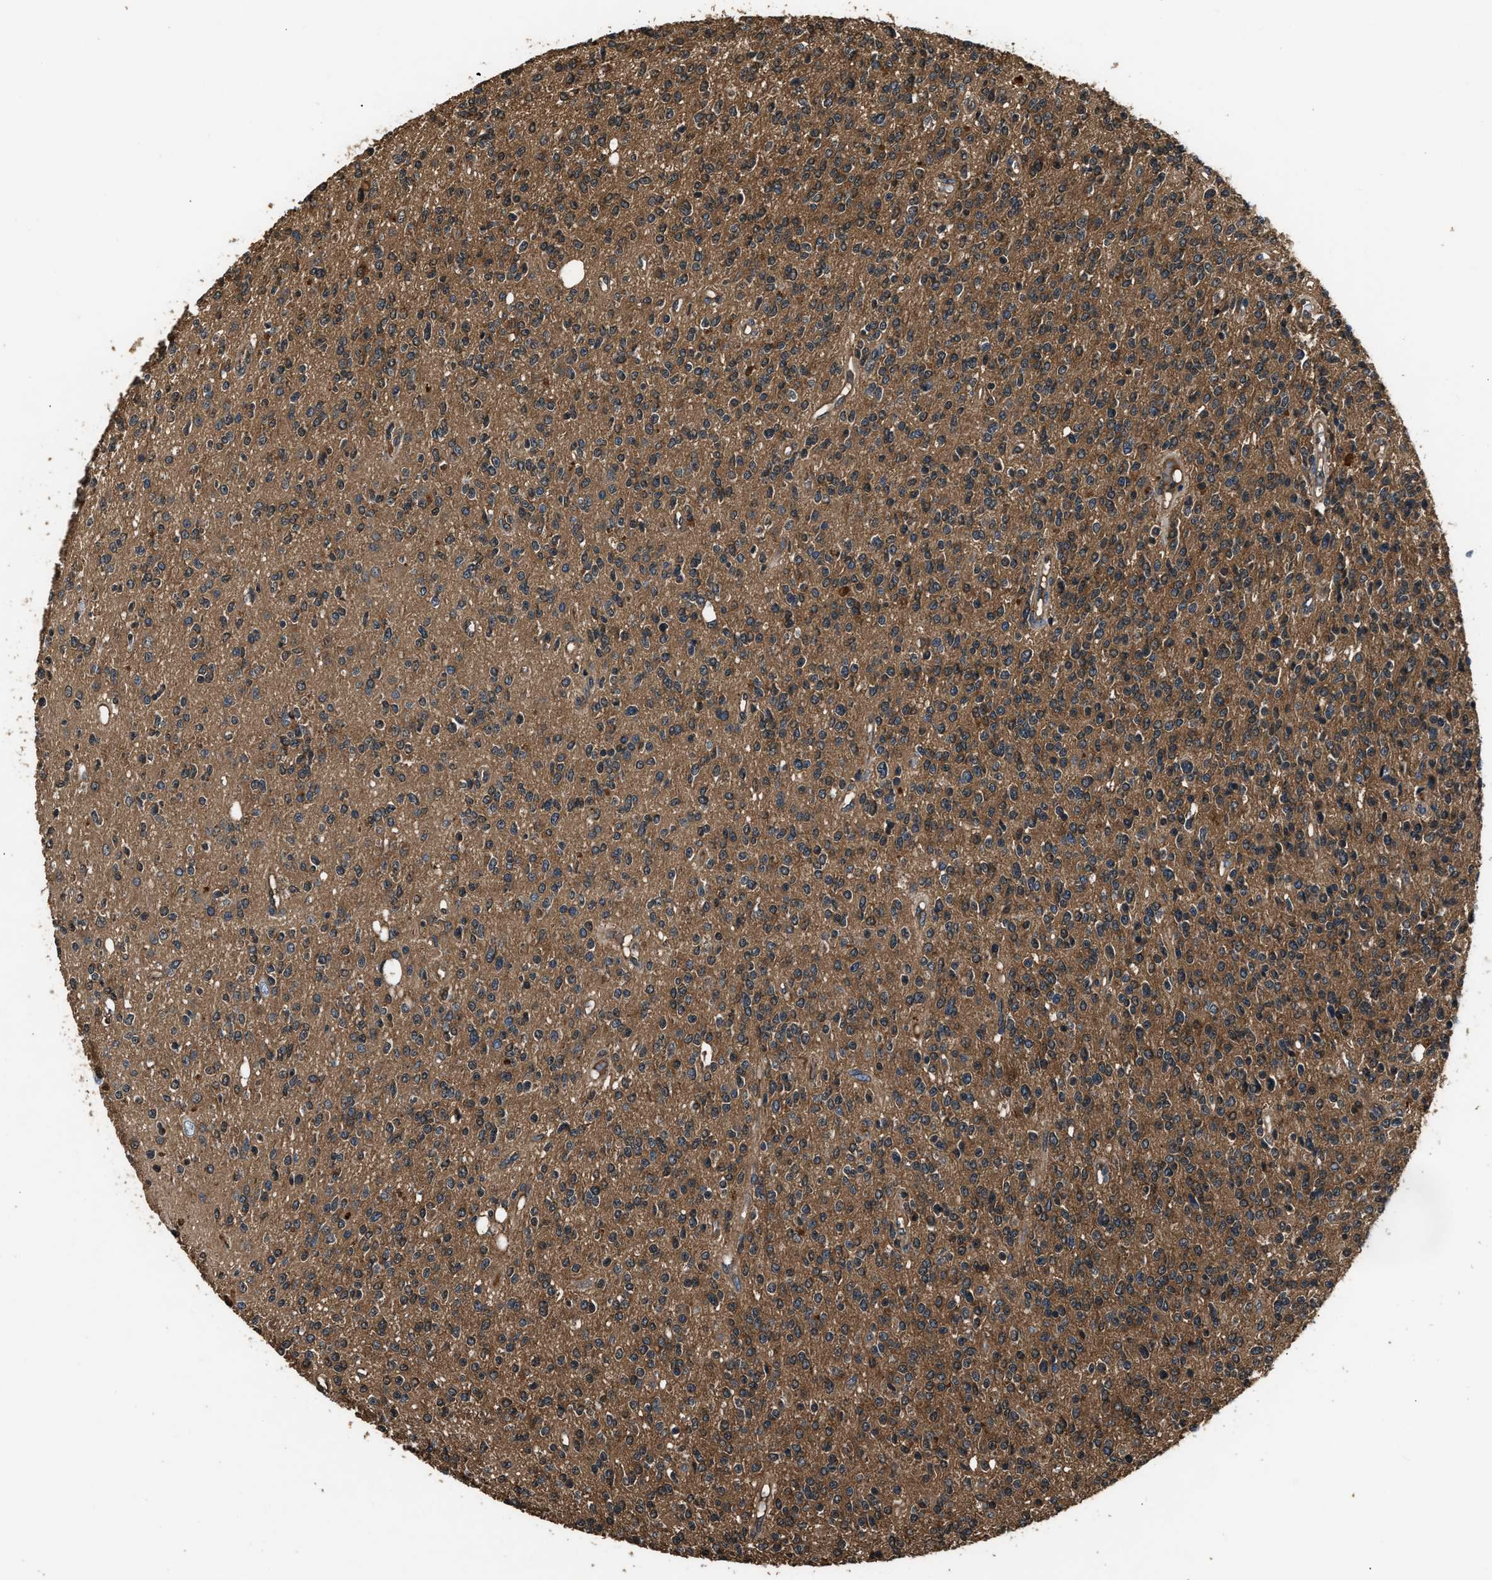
{"staining": {"intensity": "moderate", "quantity": ">75%", "location": "cytoplasmic/membranous"}, "tissue": "glioma", "cell_type": "Tumor cells", "image_type": "cancer", "snomed": [{"axis": "morphology", "description": "Glioma, malignant, High grade"}, {"axis": "topography", "description": "Brain"}], "caption": "Approximately >75% of tumor cells in malignant glioma (high-grade) show moderate cytoplasmic/membranous protein positivity as visualized by brown immunohistochemical staining.", "gene": "GSTP1", "patient": {"sex": "male", "age": 34}}